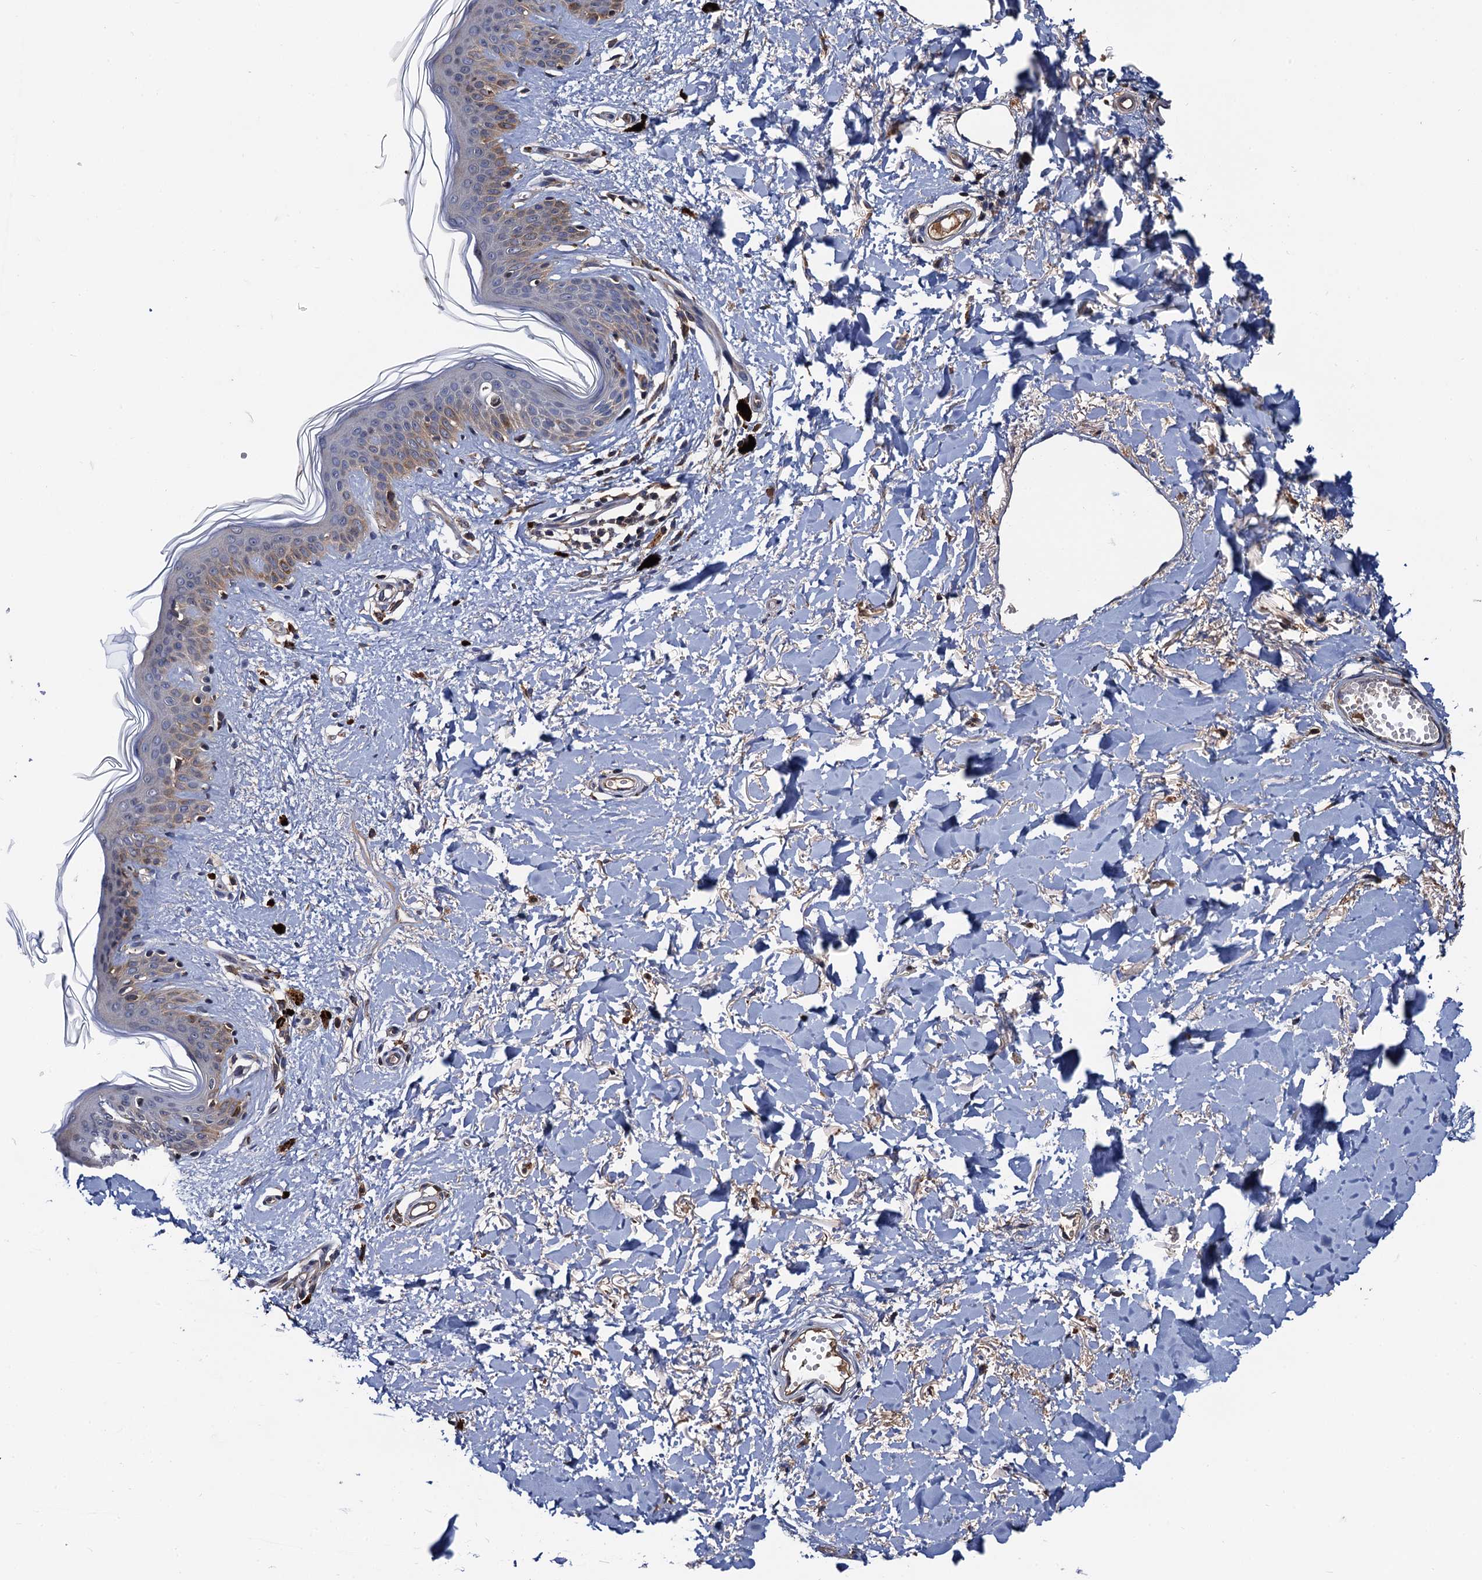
{"staining": {"intensity": "weak", "quantity": ">75%", "location": "cytoplasmic/membranous"}, "tissue": "skin", "cell_type": "Fibroblasts", "image_type": "normal", "snomed": [{"axis": "morphology", "description": "Normal tissue, NOS"}, {"axis": "topography", "description": "Skin"}], "caption": "This is an image of IHC staining of normal skin, which shows weak positivity in the cytoplasmic/membranous of fibroblasts.", "gene": "RGS11", "patient": {"sex": "female", "age": 46}}